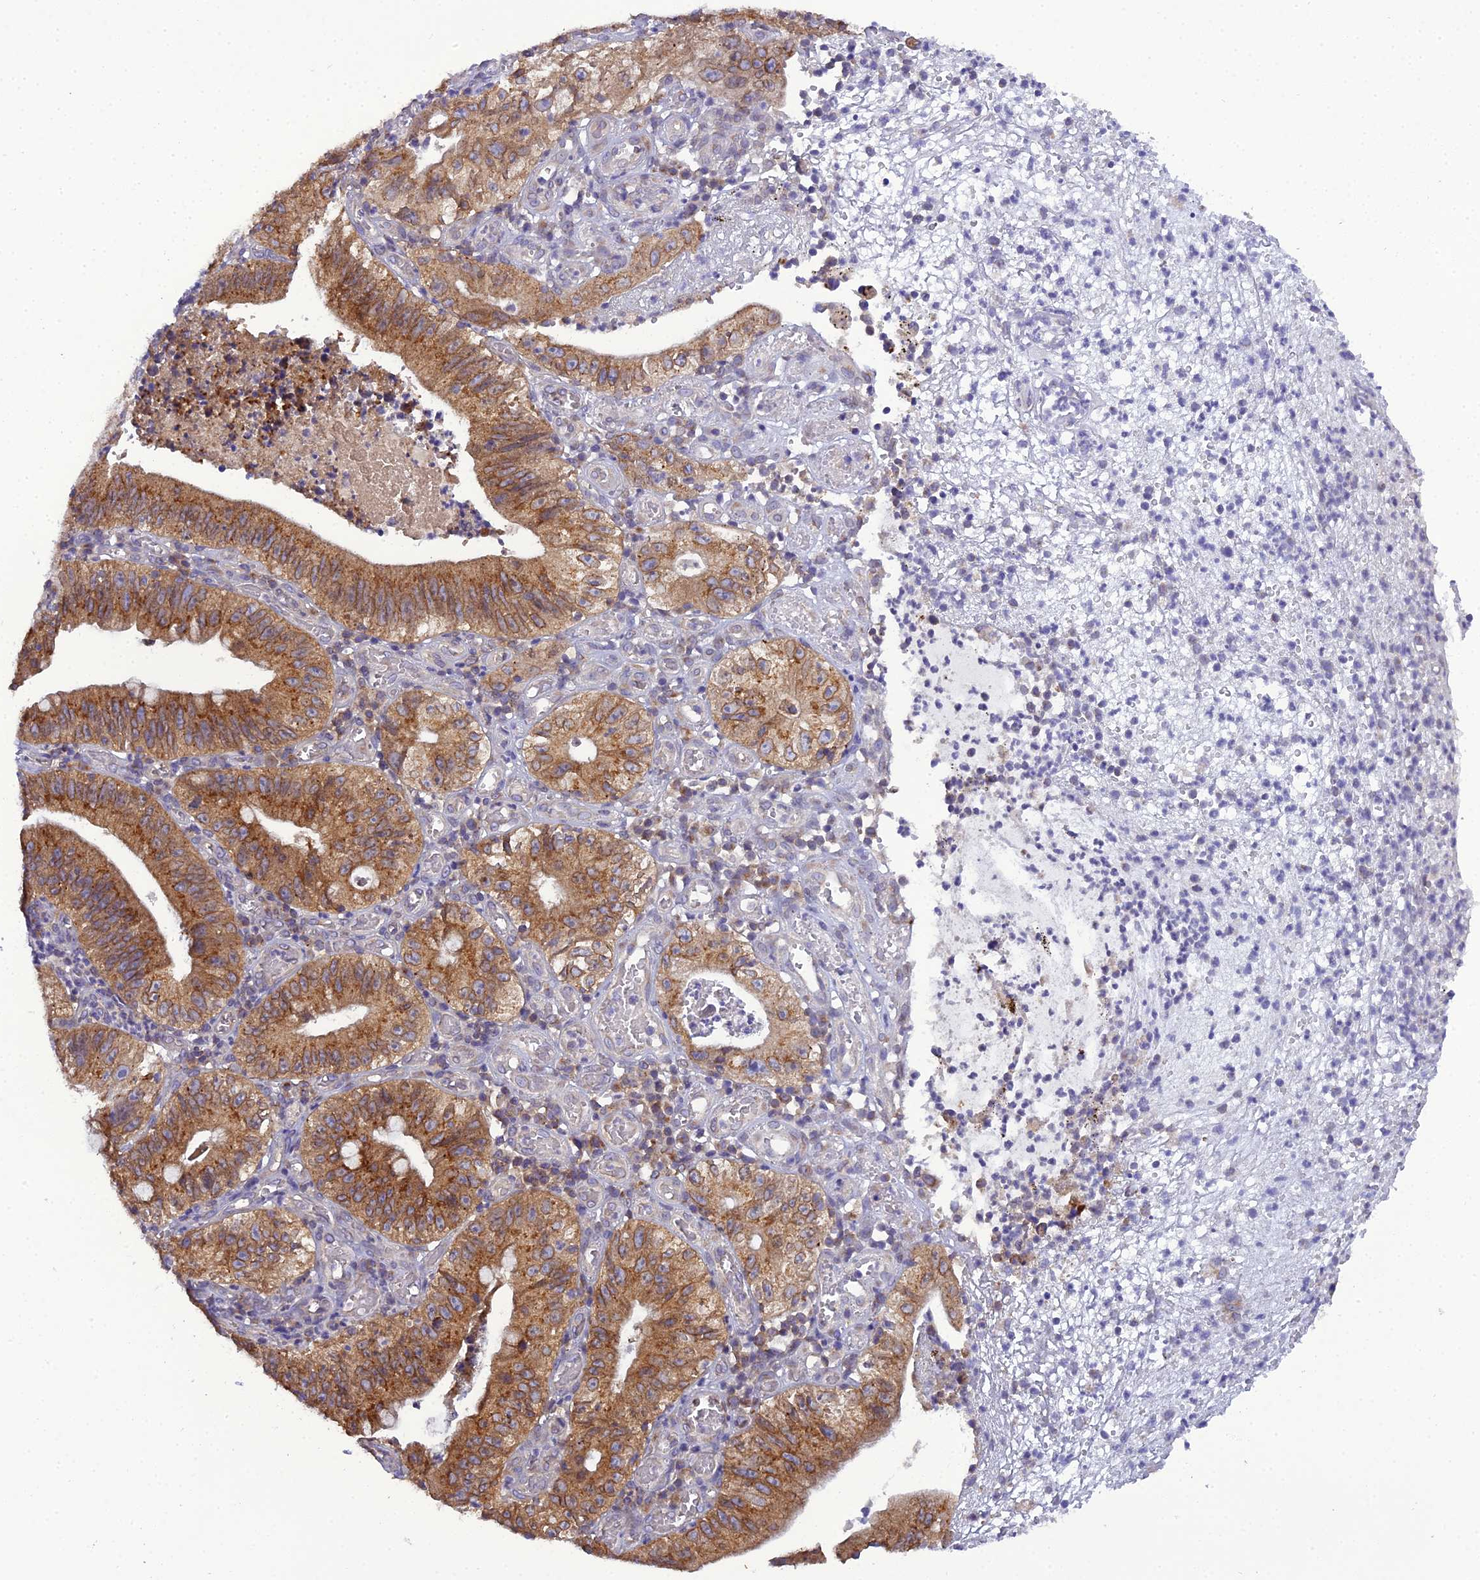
{"staining": {"intensity": "moderate", "quantity": ">75%", "location": "cytoplasmic/membranous"}, "tissue": "stomach cancer", "cell_type": "Tumor cells", "image_type": "cancer", "snomed": [{"axis": "morphology", "description": "Adenocarcinoma, NOS"}, {"axis": "topography", "description": "Stomach"}], "caption": "Protein analysis of adenocarcinoma (stomach) tissue shows moderate cytoplasmic/membranous expression in approximately >75% of tumor cells.", "gene": "GOLPH3", "patient": {"sex": "male", "age": 59}}